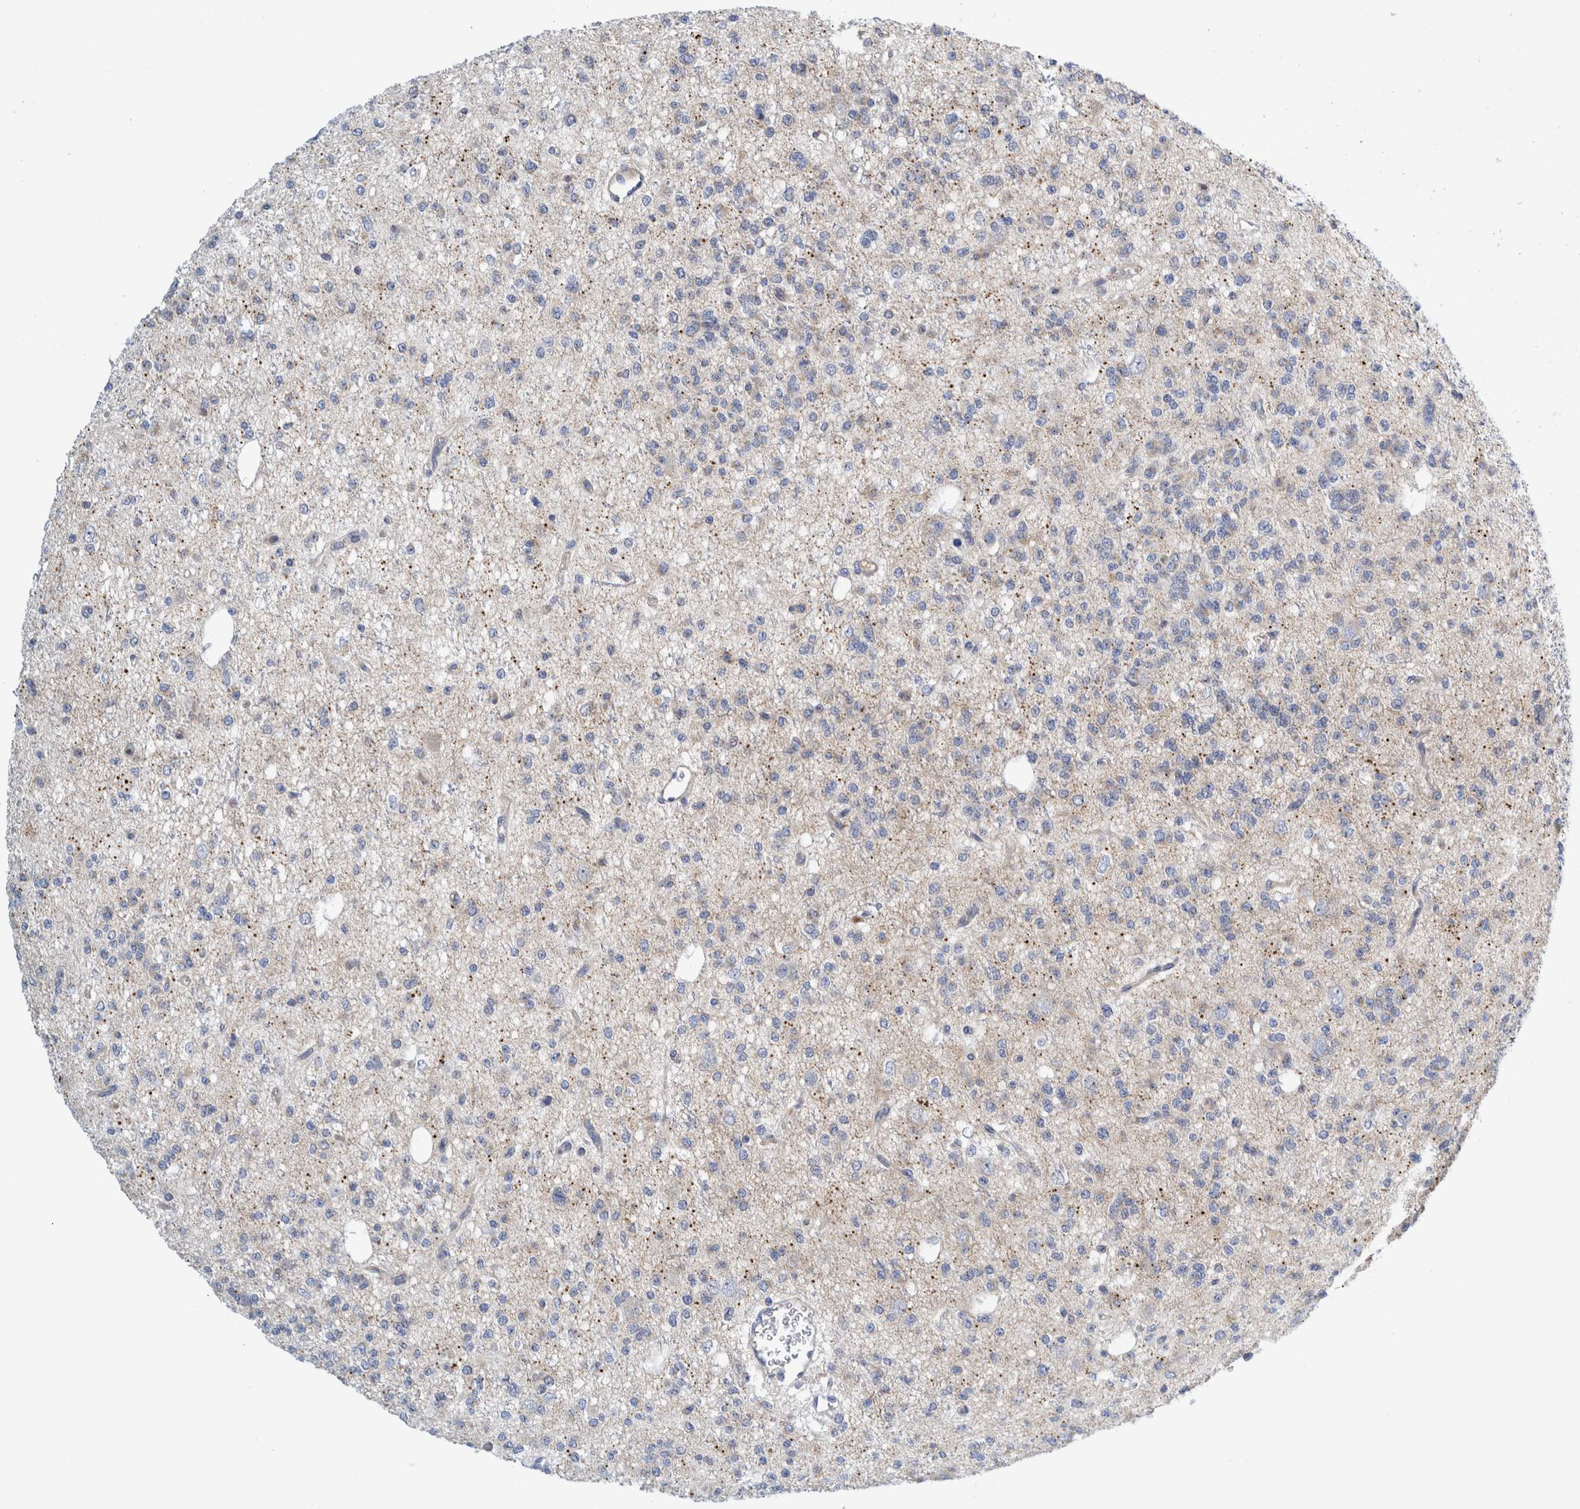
{"staining": {"intensity": "negative", "quantity": "none", "location": "none"}, "tissue": "glioma", "cell_type": "Tumor cells", "image_type": "cancer", "snomed": [{"axis": "morphology", "description": "Glioma, malignant, Low grade"}, {"axis": "topography", "description": "Brain"}], "caption": "DAB (3,3'-diaminobenzidine) immunohistochemical staining of glioma shows no significant positivity in tumor cells.", "gene": "ZNF324B", "patient": {"sex": "male", "age": 38}}